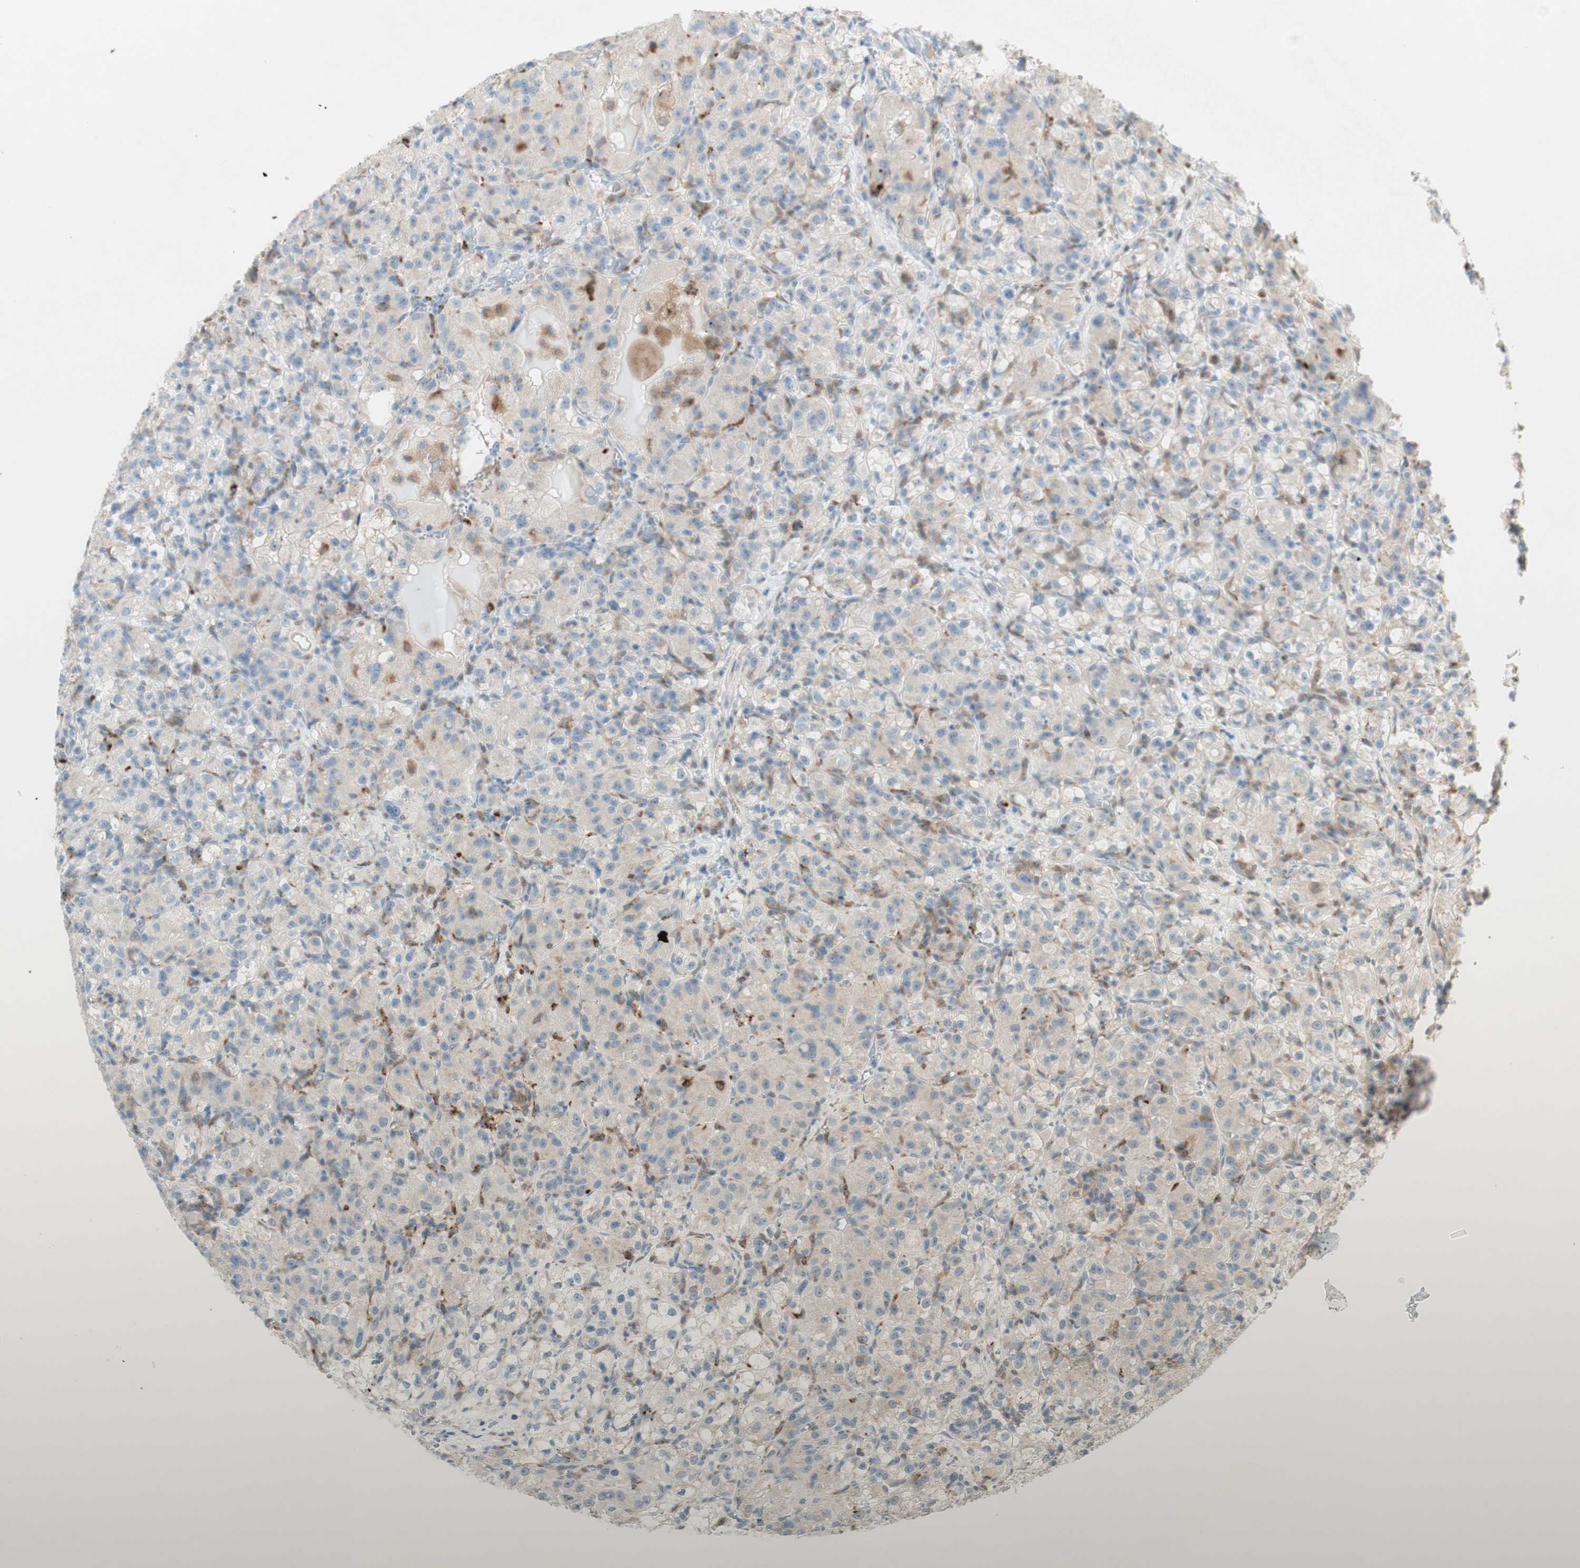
{"staining": {"intensity": "weak", "quantity": "<25%", "location": "cytoplasmic/membranous"}, "tissue": "renal cancer", "cell_type": "Tumor cells", "image_type": "cancer", "snomed": [{"axis": "morphology", "description": "Adenocarcinoma, NOS"}, {"axis": "topography", "description": "Kidney"}], "caption": "A photomicrograph of human adenocarcinoma (renal) is negative for staining in tumor cells.", "gene": "GAPT", "patient": {"sex": "male", "age": 61}}